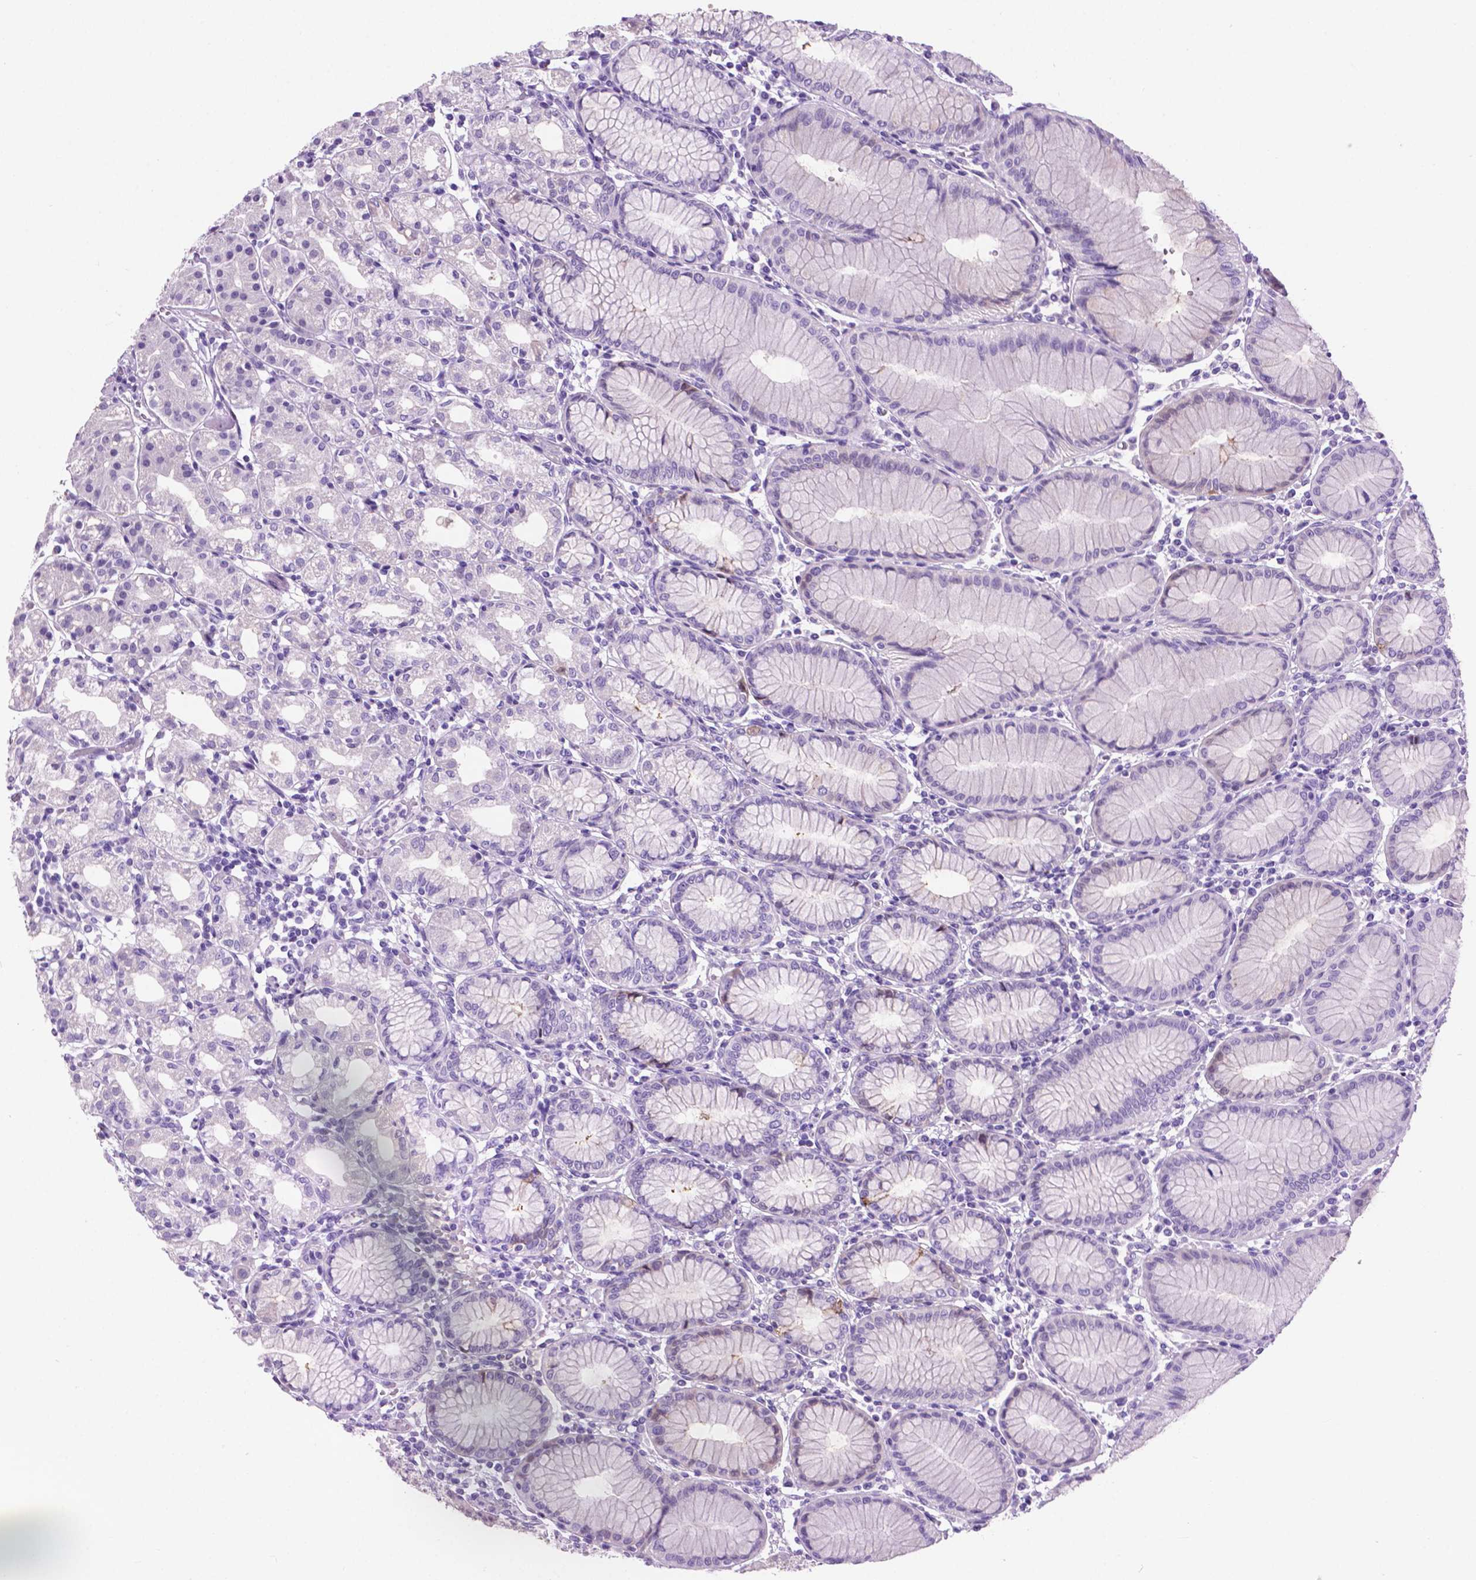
{"staining": {"intensity": "weak", "quantity": "<25%", "location": "cytoplasmic/membranous,nuclear"}, "tissue": "stomach", "cell_type": "Glandular cells", "image_type": "normal", "snomed": [{"axis": "morphology", "description": "Normal tissue, NOS"}, {"axis": "topography", "description": "Skeletal muscle"}, {"axis": "topography", "description": "Stomach"}], "caption": "A high-resolution histopathology image shows immunohistochemistry staining of normal stomach, which demonstrates no significant positivity in glandular cells.", "gene": "ARMS2", "patient": {"sex": "female", "age": 57}}